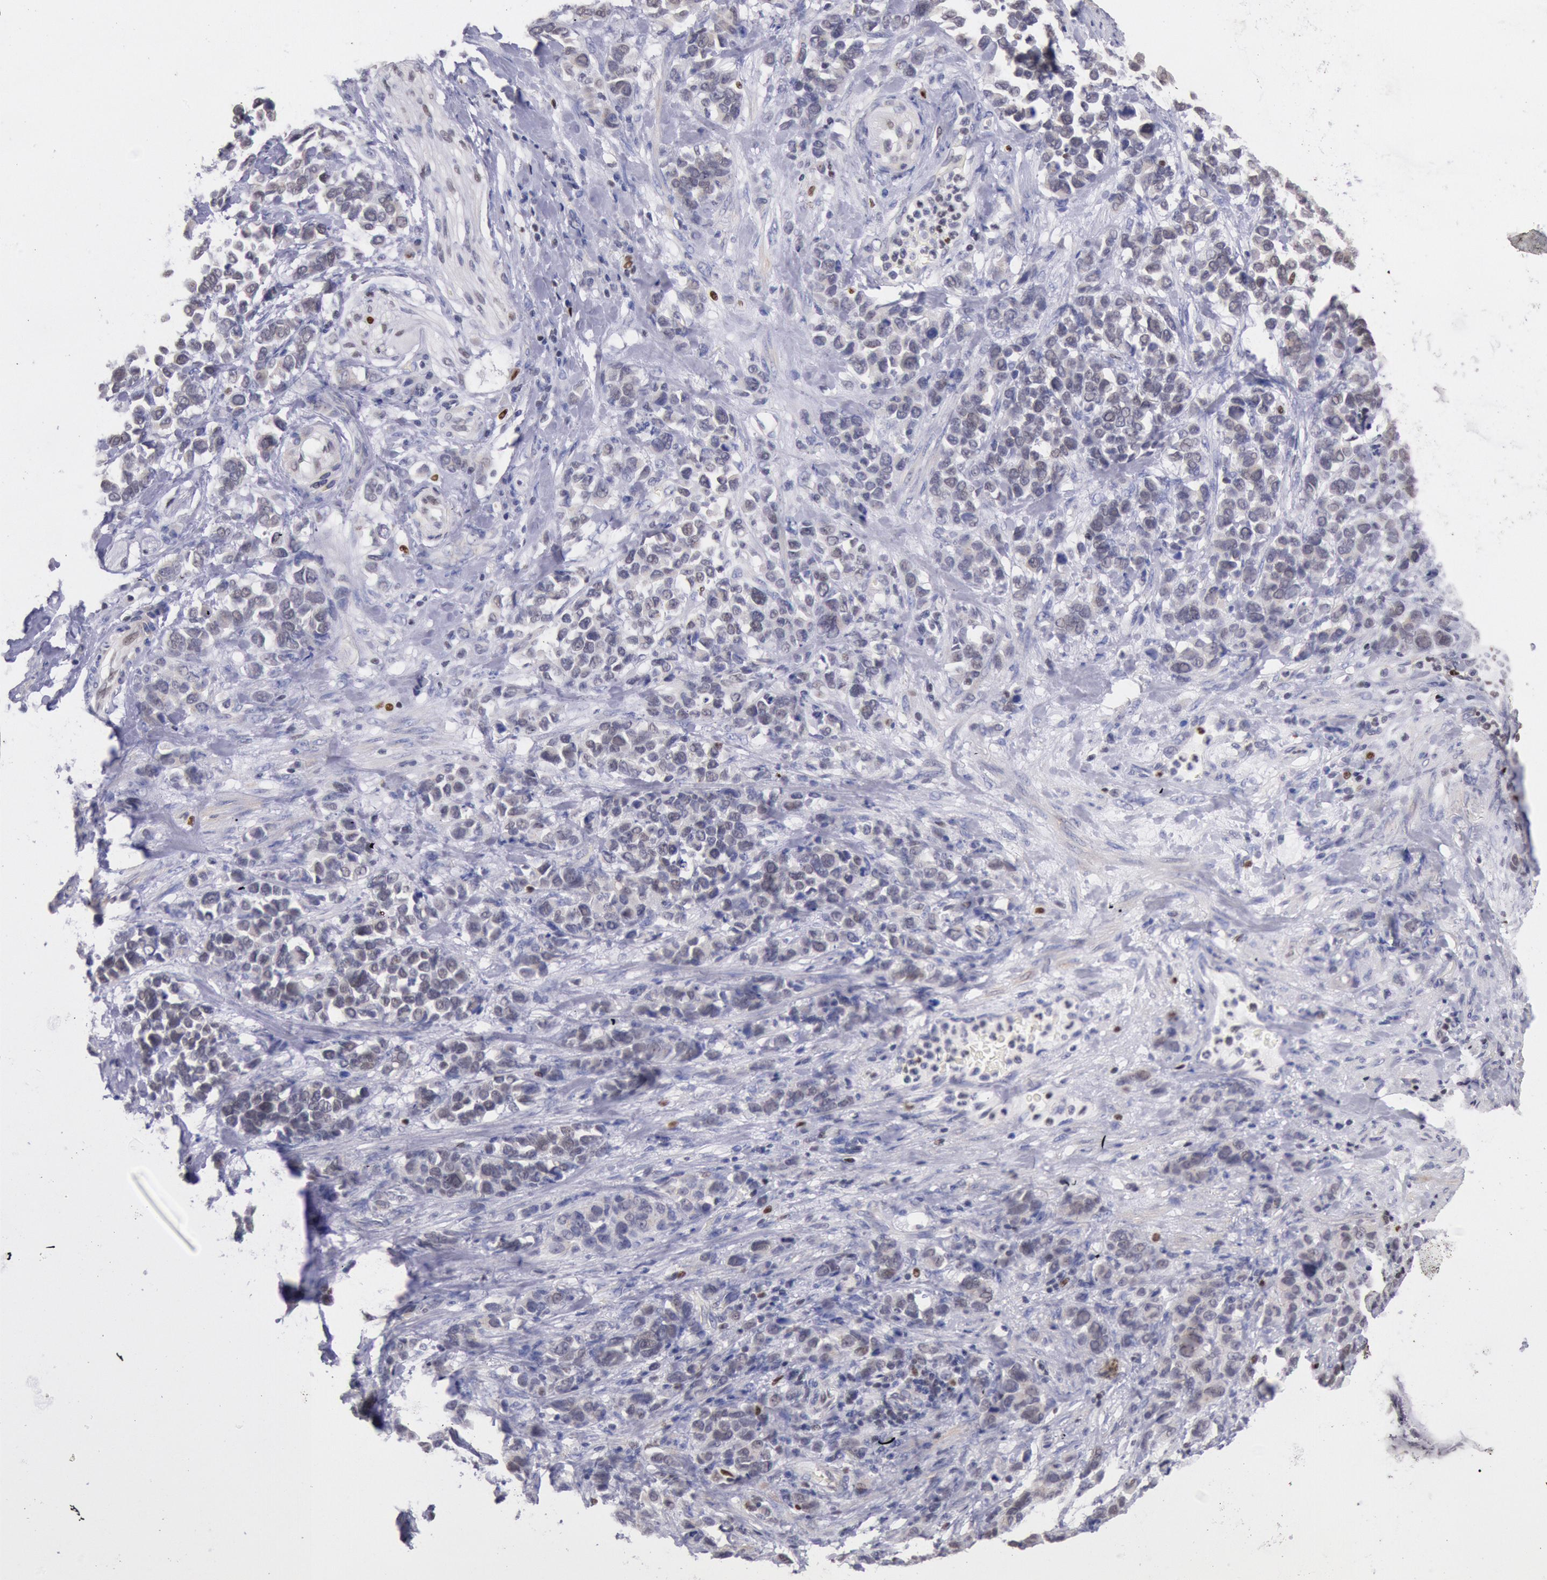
{"staining": {"intensity": "negative", "quantity": "none", "location": "none"}, "tissue": "stomach cancer", "cell_type": "Tumor cells", "image_type": "cancer", "snomed": [{"axis": "morphology", "description": "Adenocarcinoma, NOS"}, {"axis": "topography", "description": "Stomach, upper"}], "caption": "Immunohistochemistry (IHC) micrograph of human stomach adenocarcinoma stained for a protein (brown), which displays no positivity in tumor cells.", "gene": "RPS6KA5", "patient": {"sex": "male", "age": 71}}